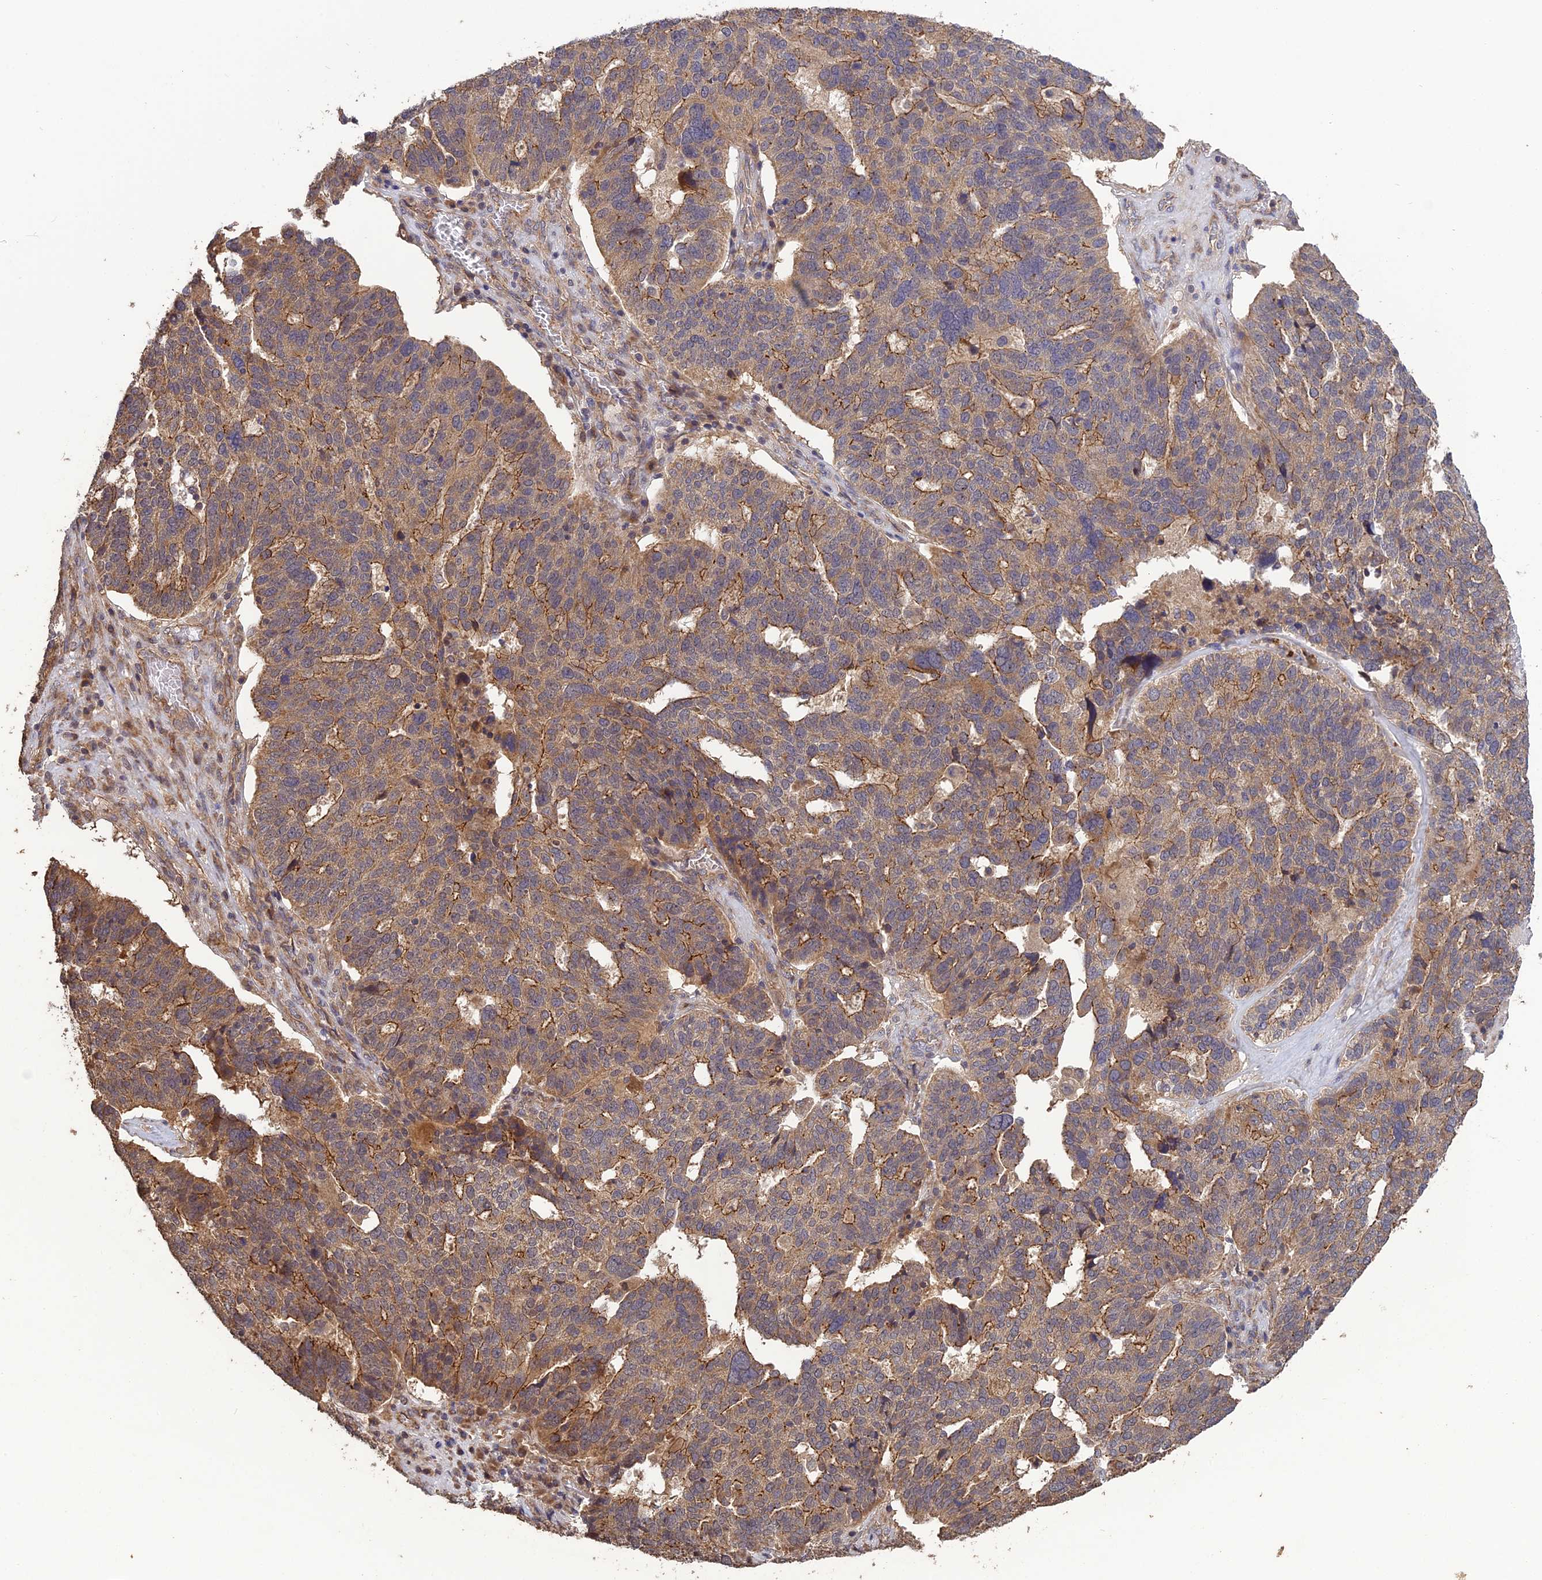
{"staining": {"intensity": "moderate", "quantity": "25%-75%", "location": "cytoplasmic/membranous"}, "tissue": "ovarian cancer", "cell_type": "Tumor cells", "image_type": "cancer", "snomed": [{"axis": "morphology", "description": "Cystadenocarcinoma, serous, NOS"}, {"axis": "topography", "description": "Ovary"}], "caption": "Immunohistochemical staining of human ovarian cancer displays medium levels of moderate cytoplasmic/membranous protein expression in about 25%-75% of tumor cells.", "gene": "ARHGAP40", "patient": {"sex": "female", "age": 59}}